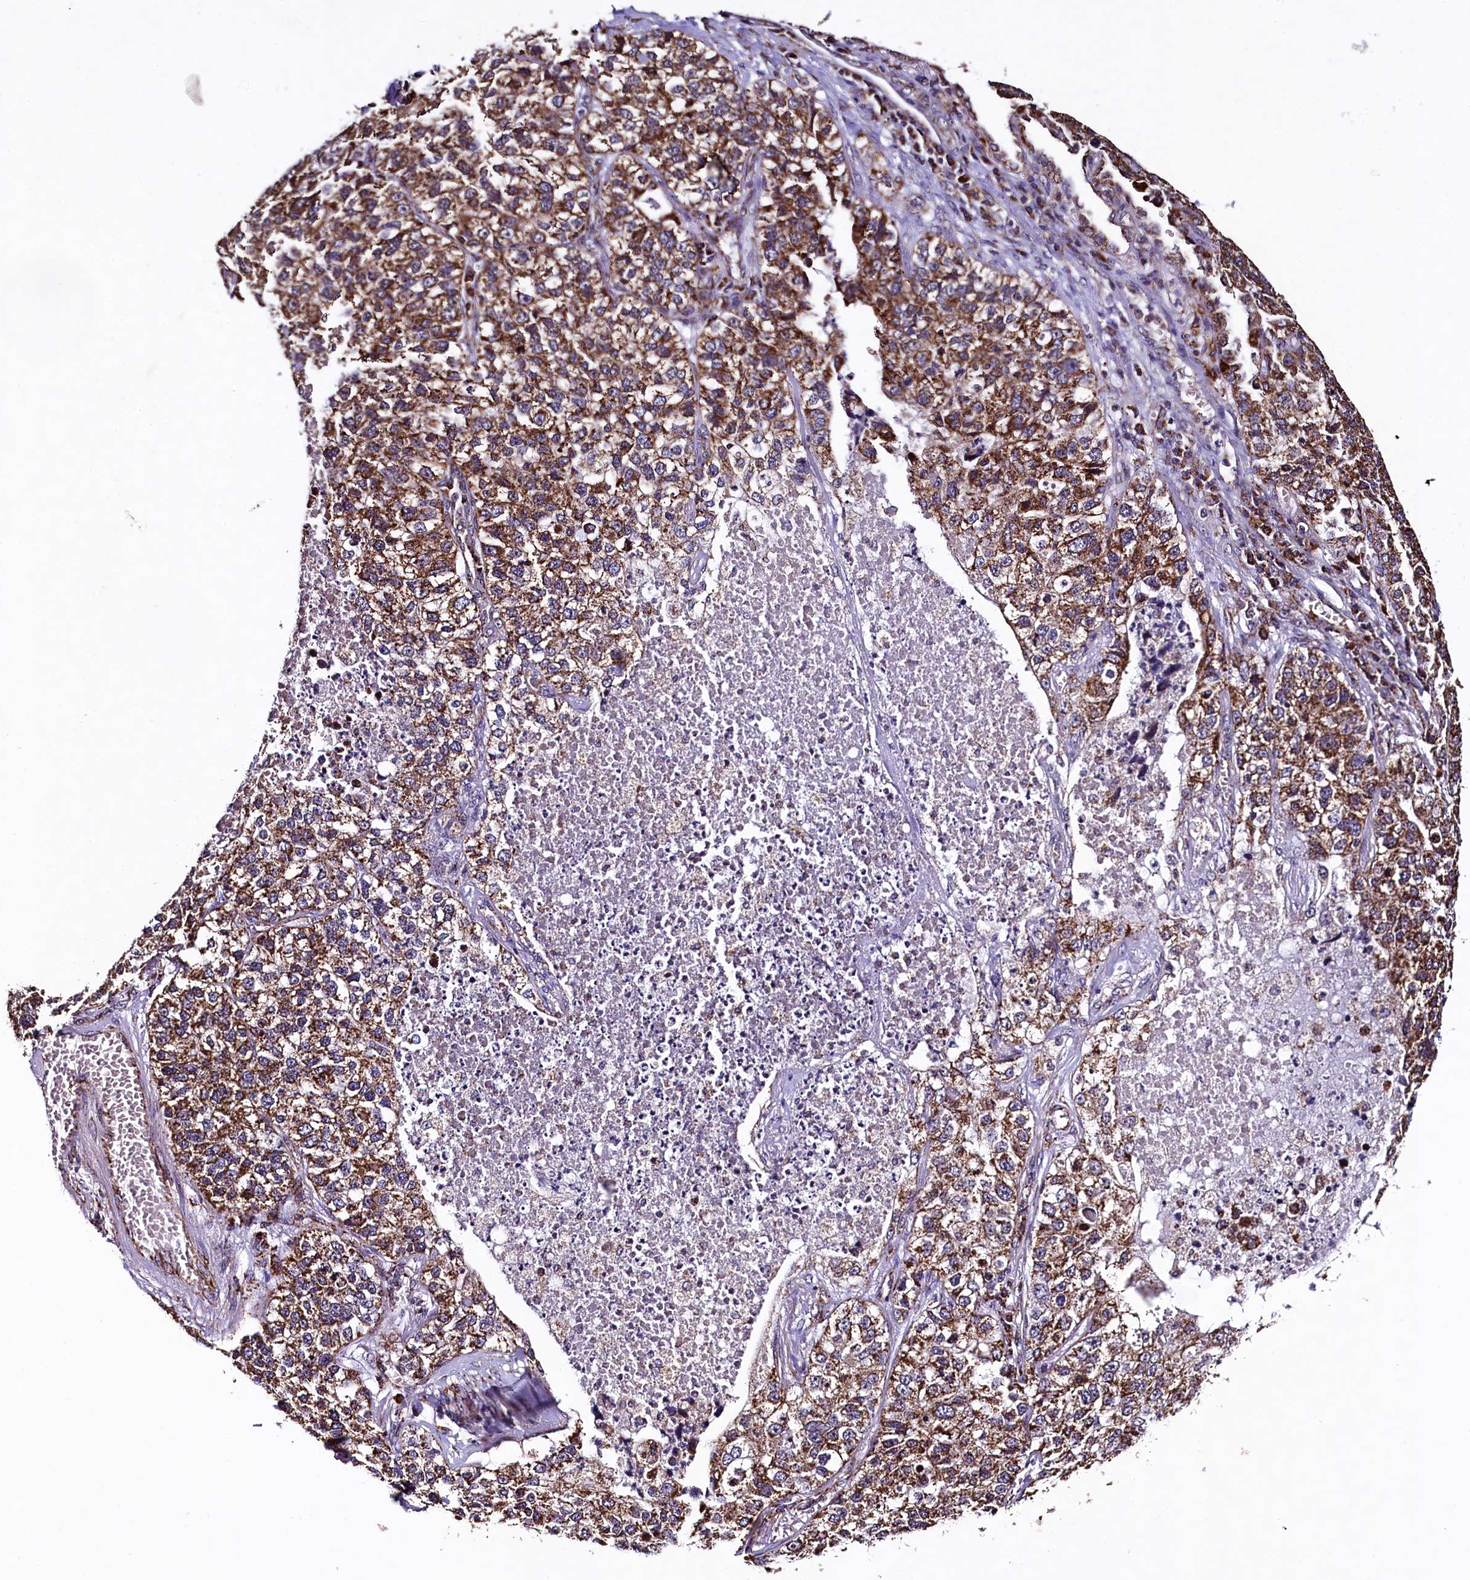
{"staining": {"intensity": "moderate", "quantity": ">75%", "location": "cytoplasmic/membranous"}, "tissue": "lung cancer", "cell_type": "Tumor cells", "image_type": "cancer", "snomed": [{"axis": "morphology", "description": "Adenocarcinoma, NOS"}, {"axis": "topography", "description": "Lung"}], "caption": "Human lung cancer (adenocarcinoma) stained for a protein (brown) shows moderate cytoplasmic/membranous positive positivity in approximately >75% of tumor cells.", "gene": "KLC2", "patient": {"sex": "male", "age": 49}}